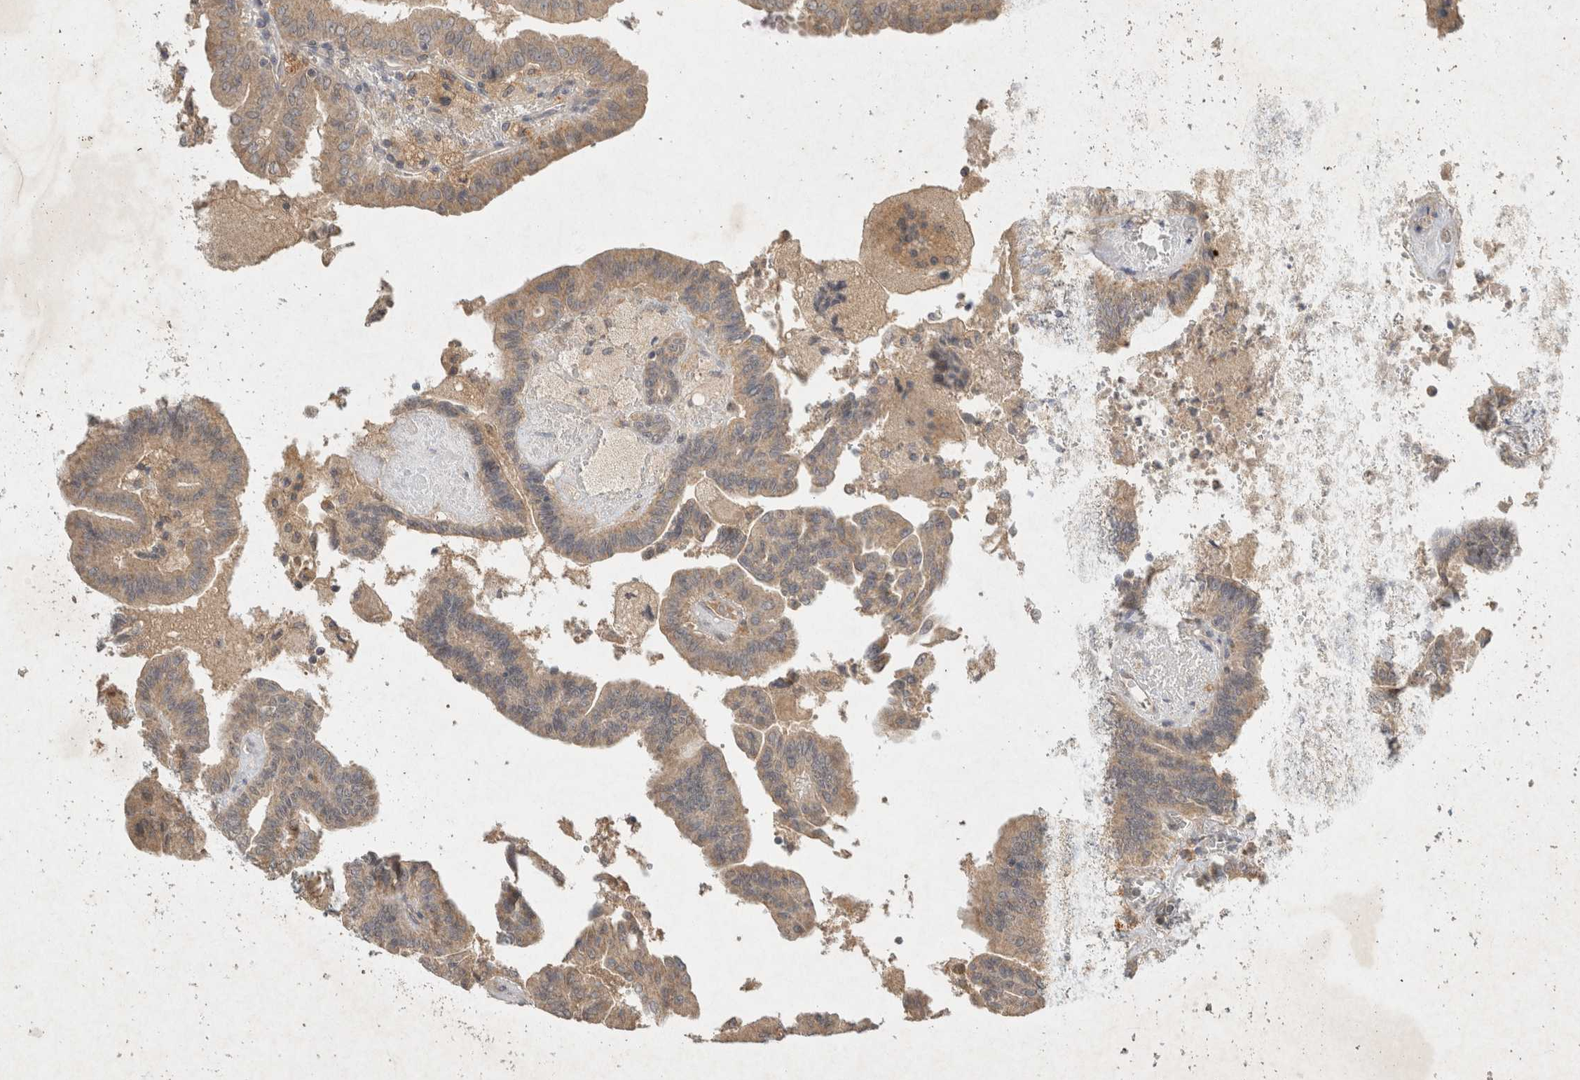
{"staining": {"intensity": "moderate", "quantity": ">75%", "location": "cytoplasmic/membranous"}, "tissue": "thyroid cancer", "cell_type": "Tumor cells", "image_type": "cancer", "snomed": [{"axis": "morphology", "description": "Papillary adenocarcinoma, NOS"}, {"axis": "topography", "description": "Thyroid gland"}], "caption": "An immunohistochemistry histopathology image of neoplastic tissue is shown. Protein staining in brown shows moderate cytoplasmic/membranous positivity in thyroid cancer within tumor cells. The staining is performed using DAB (3,3'-diaminobenzidine) brown chromogen to label protein expression. The nuclei are counter-stained blue using hematoxylin.", "gene": "LOXL2", "patient": {"sex": "male", "age": 33}}